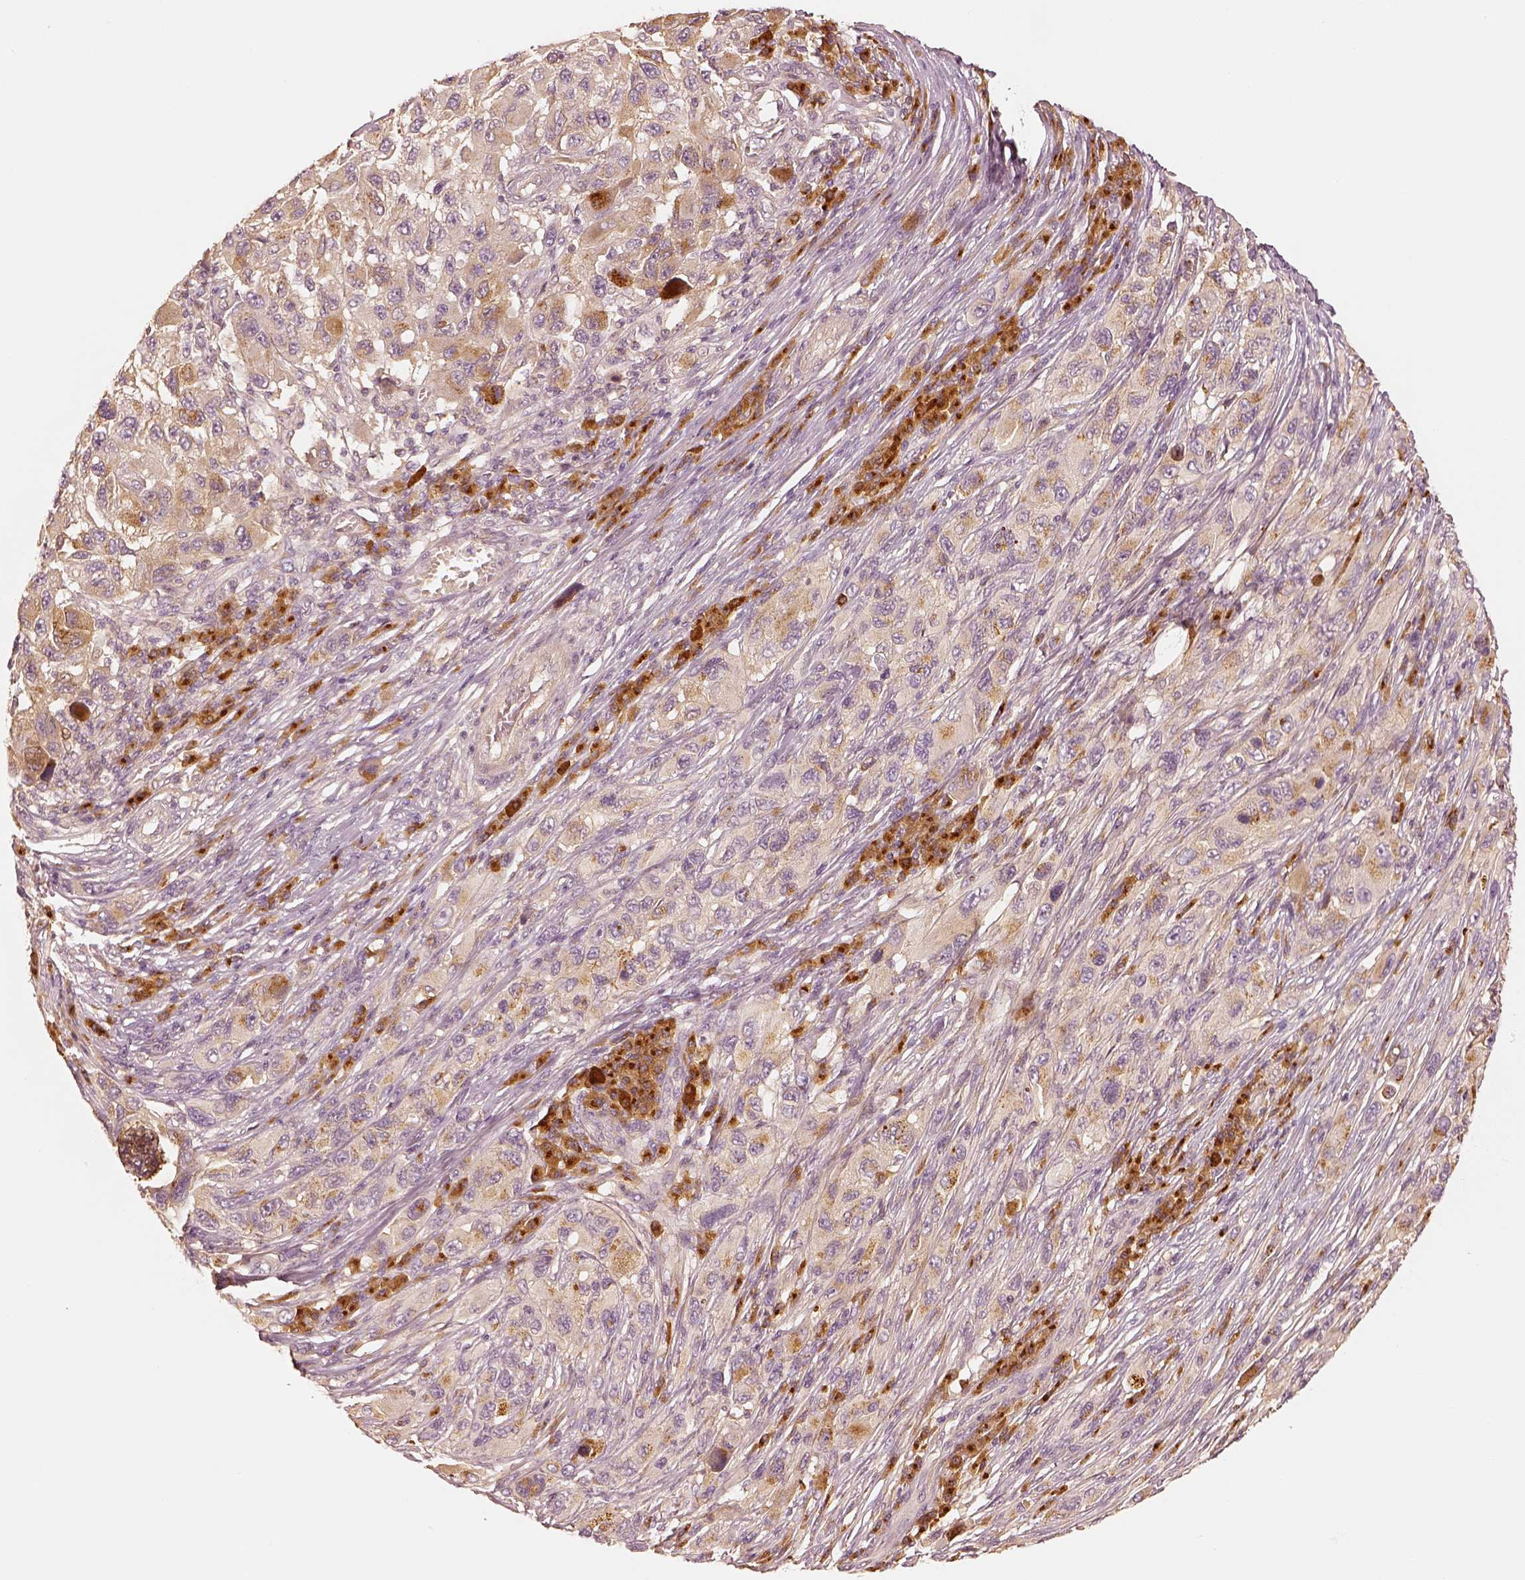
{"staining": {"intensity": "weak", "quantity": "25%-75%", "location": "cytoplasmic/membranous"}, "tissue": "melanoma", "cell_type": "Tumor cells", "image_type": "cancer", "snomed": [{"axis": "morphology", "description": "Malignant melanoma, NOS"}, {"axis": "topography", "description": "Skin"}], "caption": "IHC photomicrograph of human melanoma stained for a protein (brown), which demonstrates low levels of weak cytoplasmic/membranous positivity in about 25%-75% of tumor cells.", "gene": "GORASP2", "patient": {"sex": "male", "age": 53}}